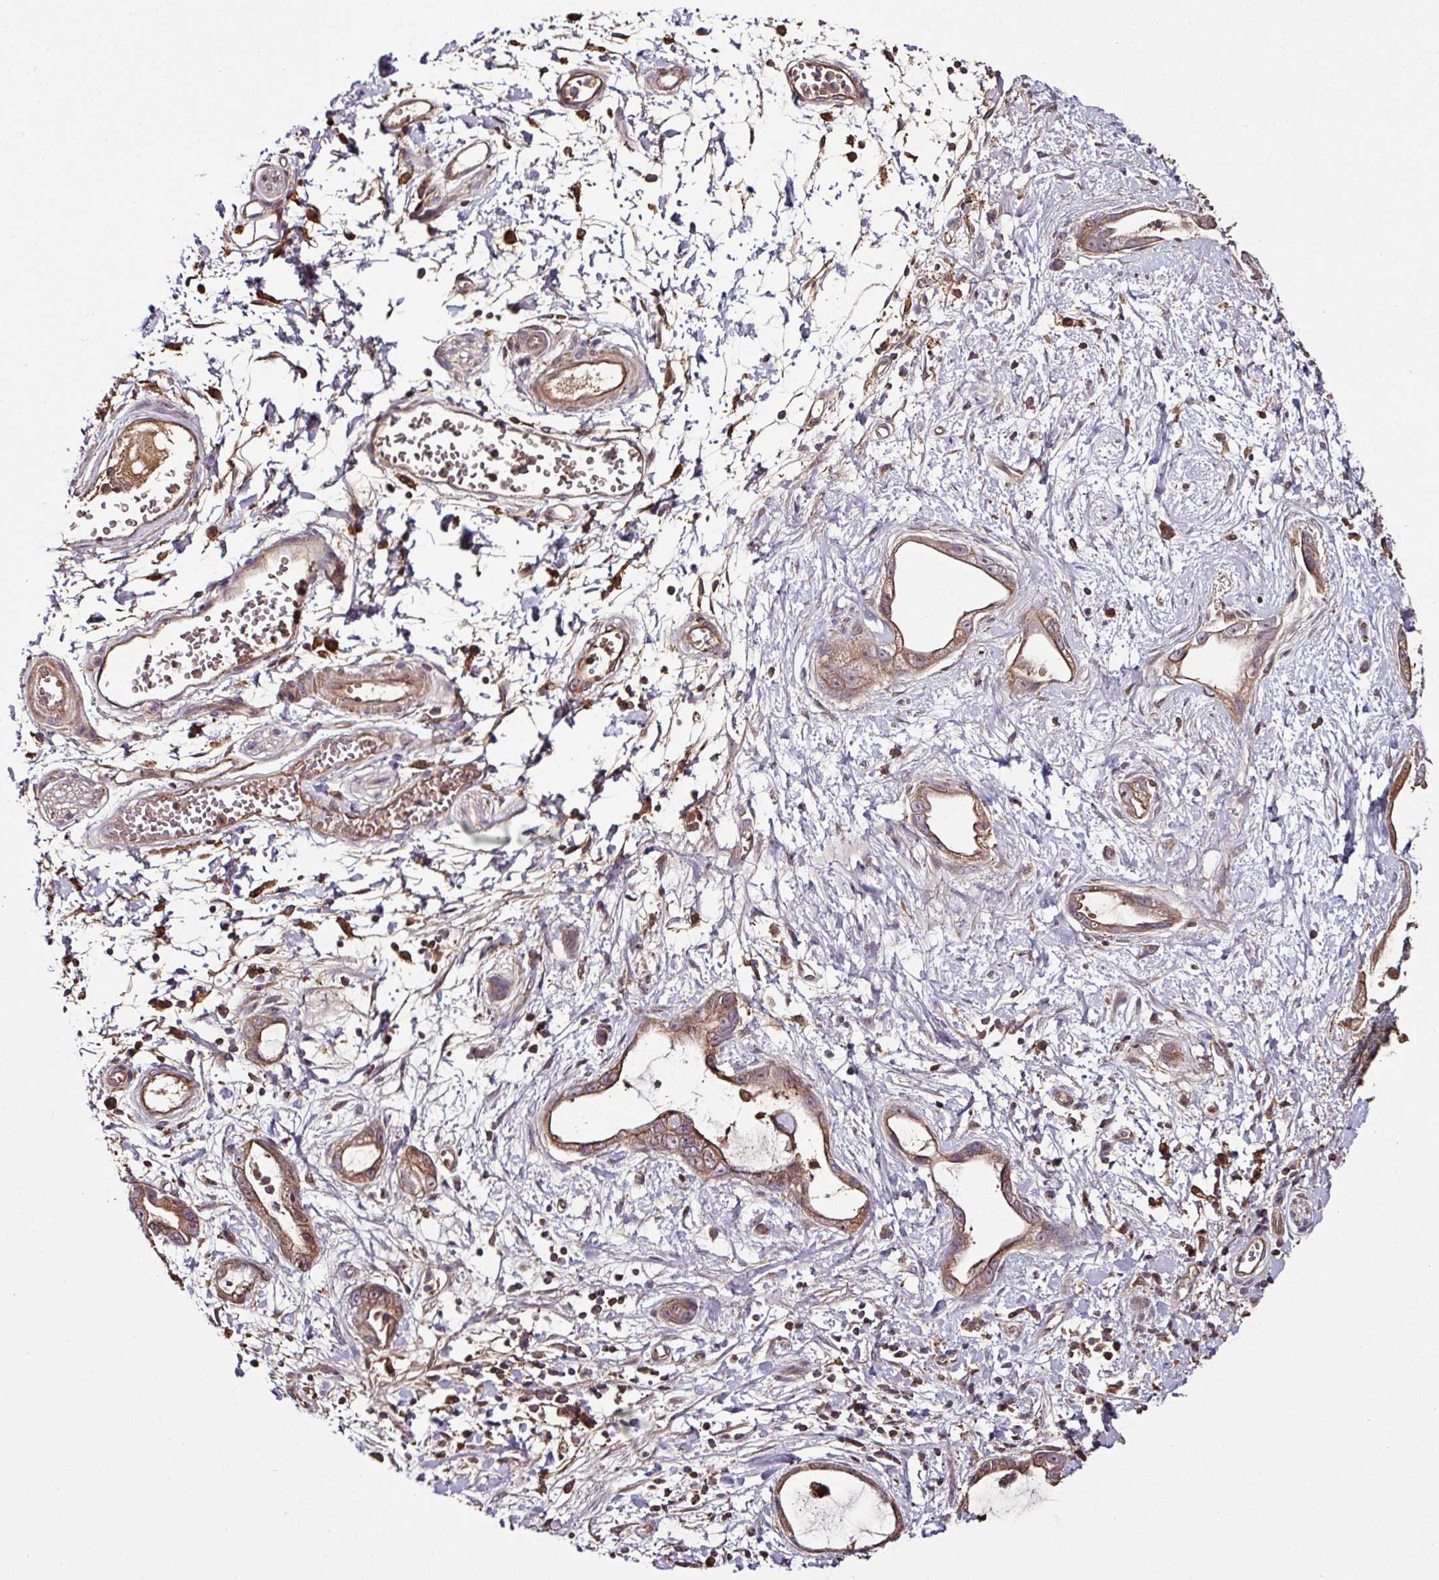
{"staining": {"intensity": "moderate", "quantity": ">75%", "location": "cytoplasmic/membranous"}, "tissue": "stomach cancer", "cell_type": "Tumor cells", "image_type": "cancer", "snomed": [{"axis": "morphology", "description": "Adenocarcinoma, NOS"}, {"axis": "topography", "description": "Stomach"}], "caption": "This is a micrograph of IHC staining of stomach cancer, which shows moderate positivity in the cytoplasmic/membranous of tumor cells.", "gene": "GNPDA1", "patient": {"sex": "male", "age": 55}}